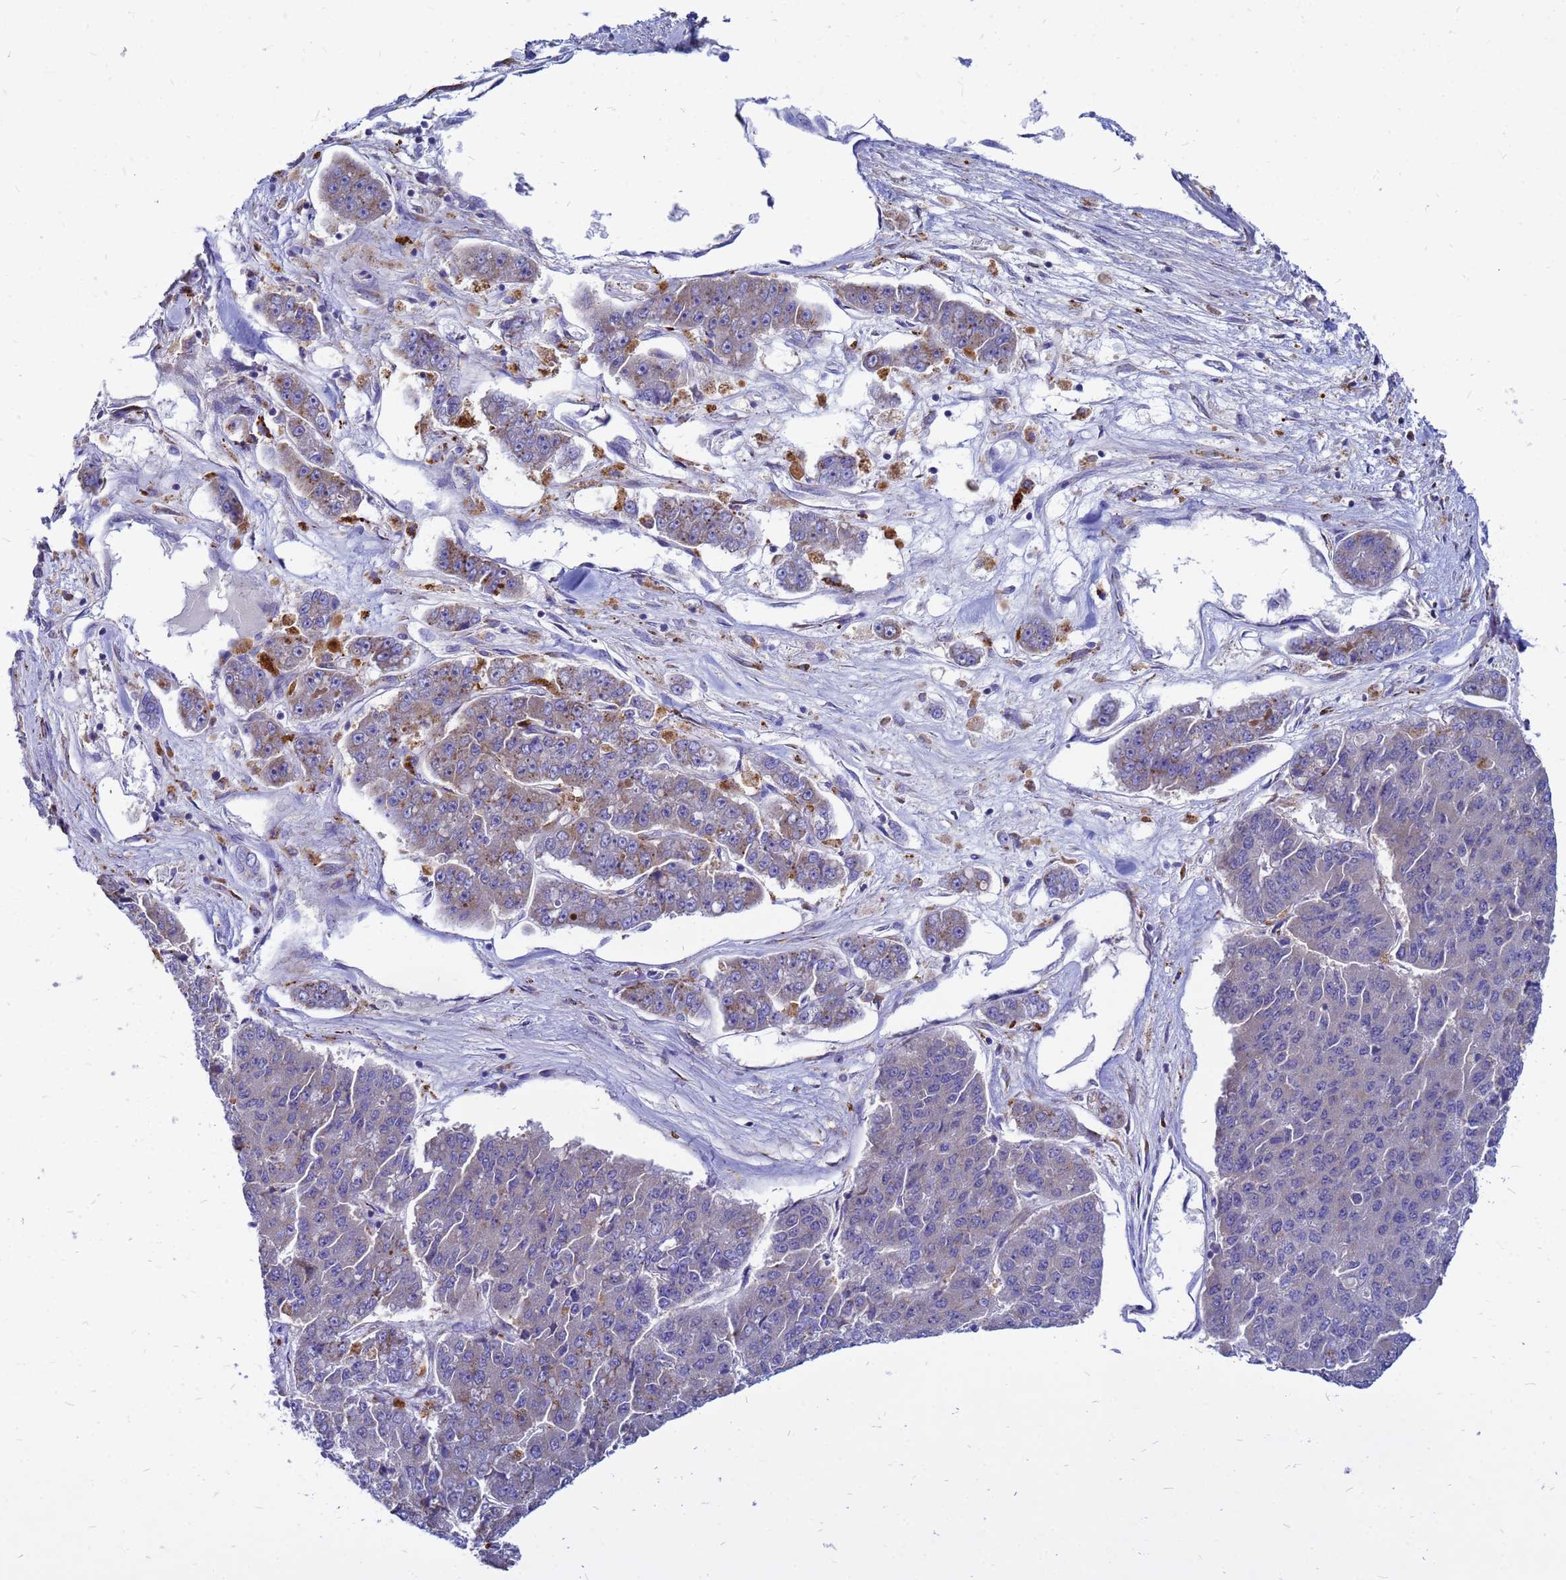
{"staining": {"intensity": "weak", "quantity": "<25%", "location": "cytoplasmic/membranous"}, "tissue": "pancreatic cancer", "cell_type": "Tumor cells", "image_type": "cancer", "snomed": [{"axis": "morphology", "description": "Adenocarcinoma, NOS"}, {"axis": "topography", "description": "Pancreas"}], "caption": "Tumor cells are negative for protein expression in human adenocarcinoma (pancreatic).", "gene": "FHIP1A", "patient": {"sex": "male", "age": 50}}